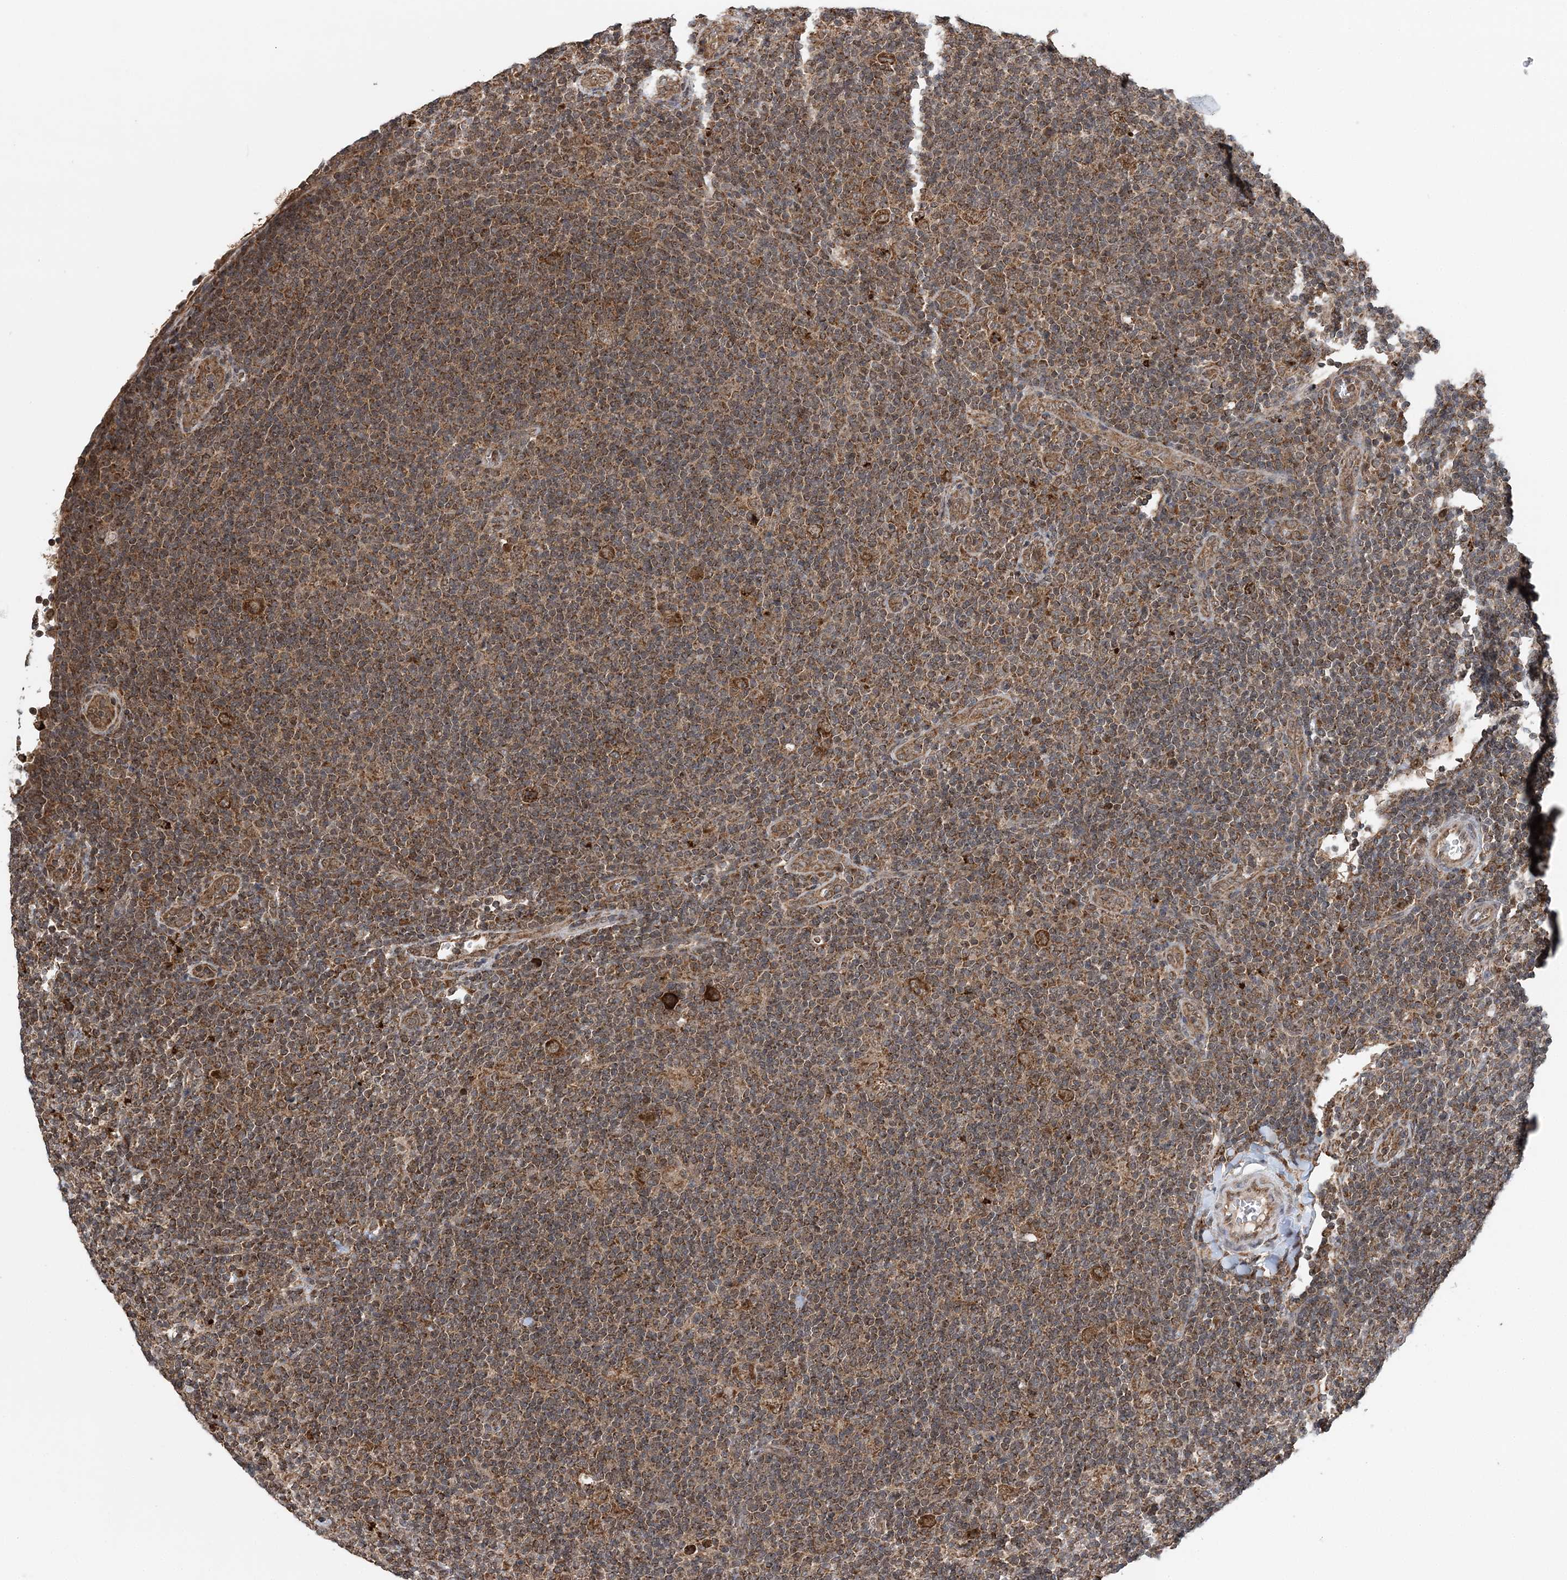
{"staining": {"intensity": "strong", "quantity": ">75%", "location": "cytoplasmic/membranous"}, "tissue": "lymphoma", "cell_type": "Tumor cells", "image_type": "cancer", "snomed": [{"axis": "morphology", "description": "Hodgkin's disease, NOS"}, {"axis": "topography", "description": "Lymph node"}], "caption": "Immunohistochemical staining of human Hodgkin's disease exhibits strong cytoplasmic/membranous protein positivity in about >75% of tumor cells.", "gene": "PCBP1", "patient": {"sex": "female", "age": 57}}